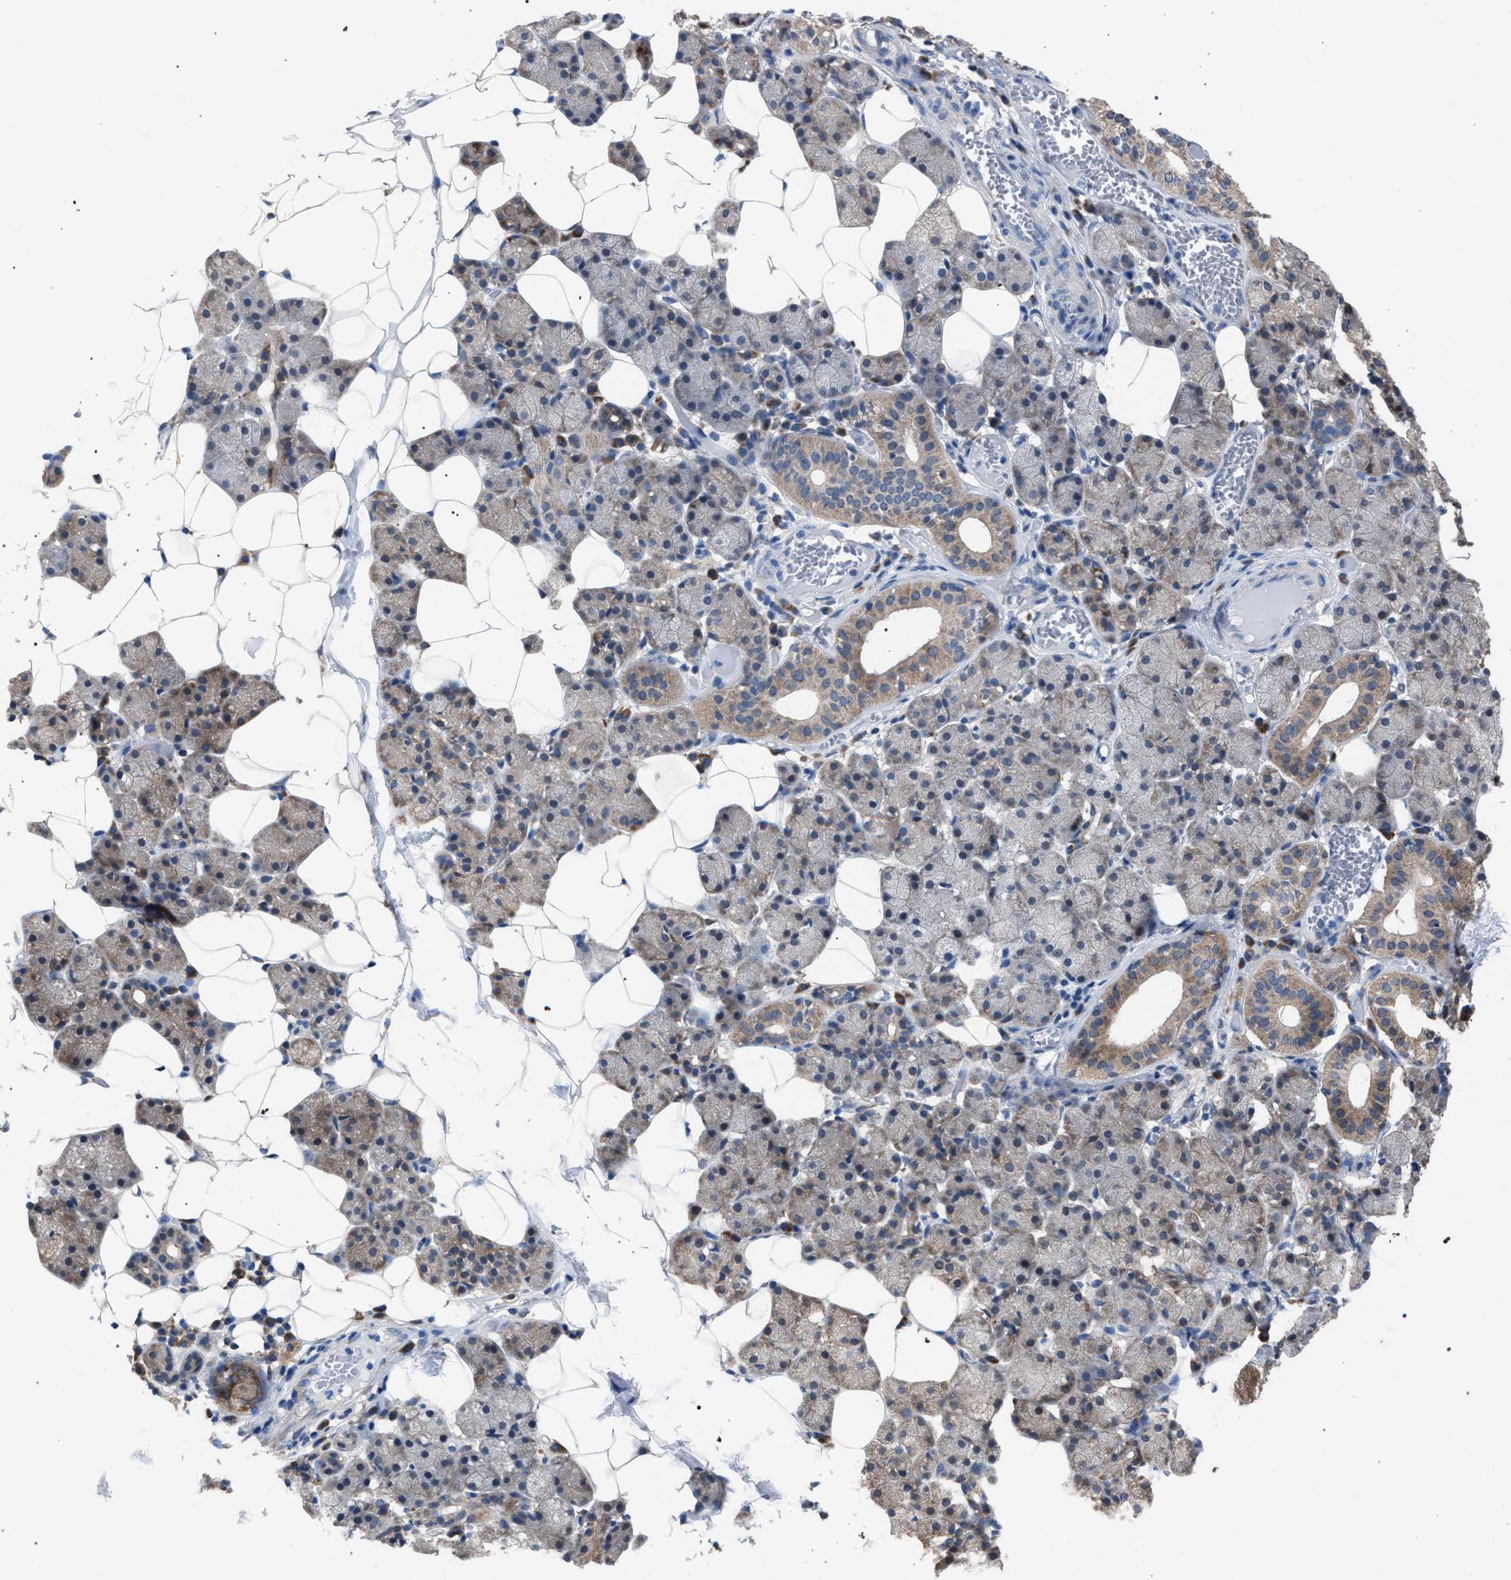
{"staining": {"intensity": "moderate", "quantity": "<25%", "location": "cytoplasmic/membranous"}, "tissue": "salivary gland", "cell_type": "Glandular cells", "image_type": "normal", "snomed": [{"axis": "morphology", "description": "Normal tissue, NOS"}, {"axis": "topography", "description": "Salivary gland"}], "caption": "IHC histopathology image of normal human salivary gland stained for a protein (brown), which displays low levels of moderate cytoplasmic/membranous positivity in approximately <25% of glandular cells.", "gene": "CRYZ", "patient": {"sex": "female", "age": 33}}